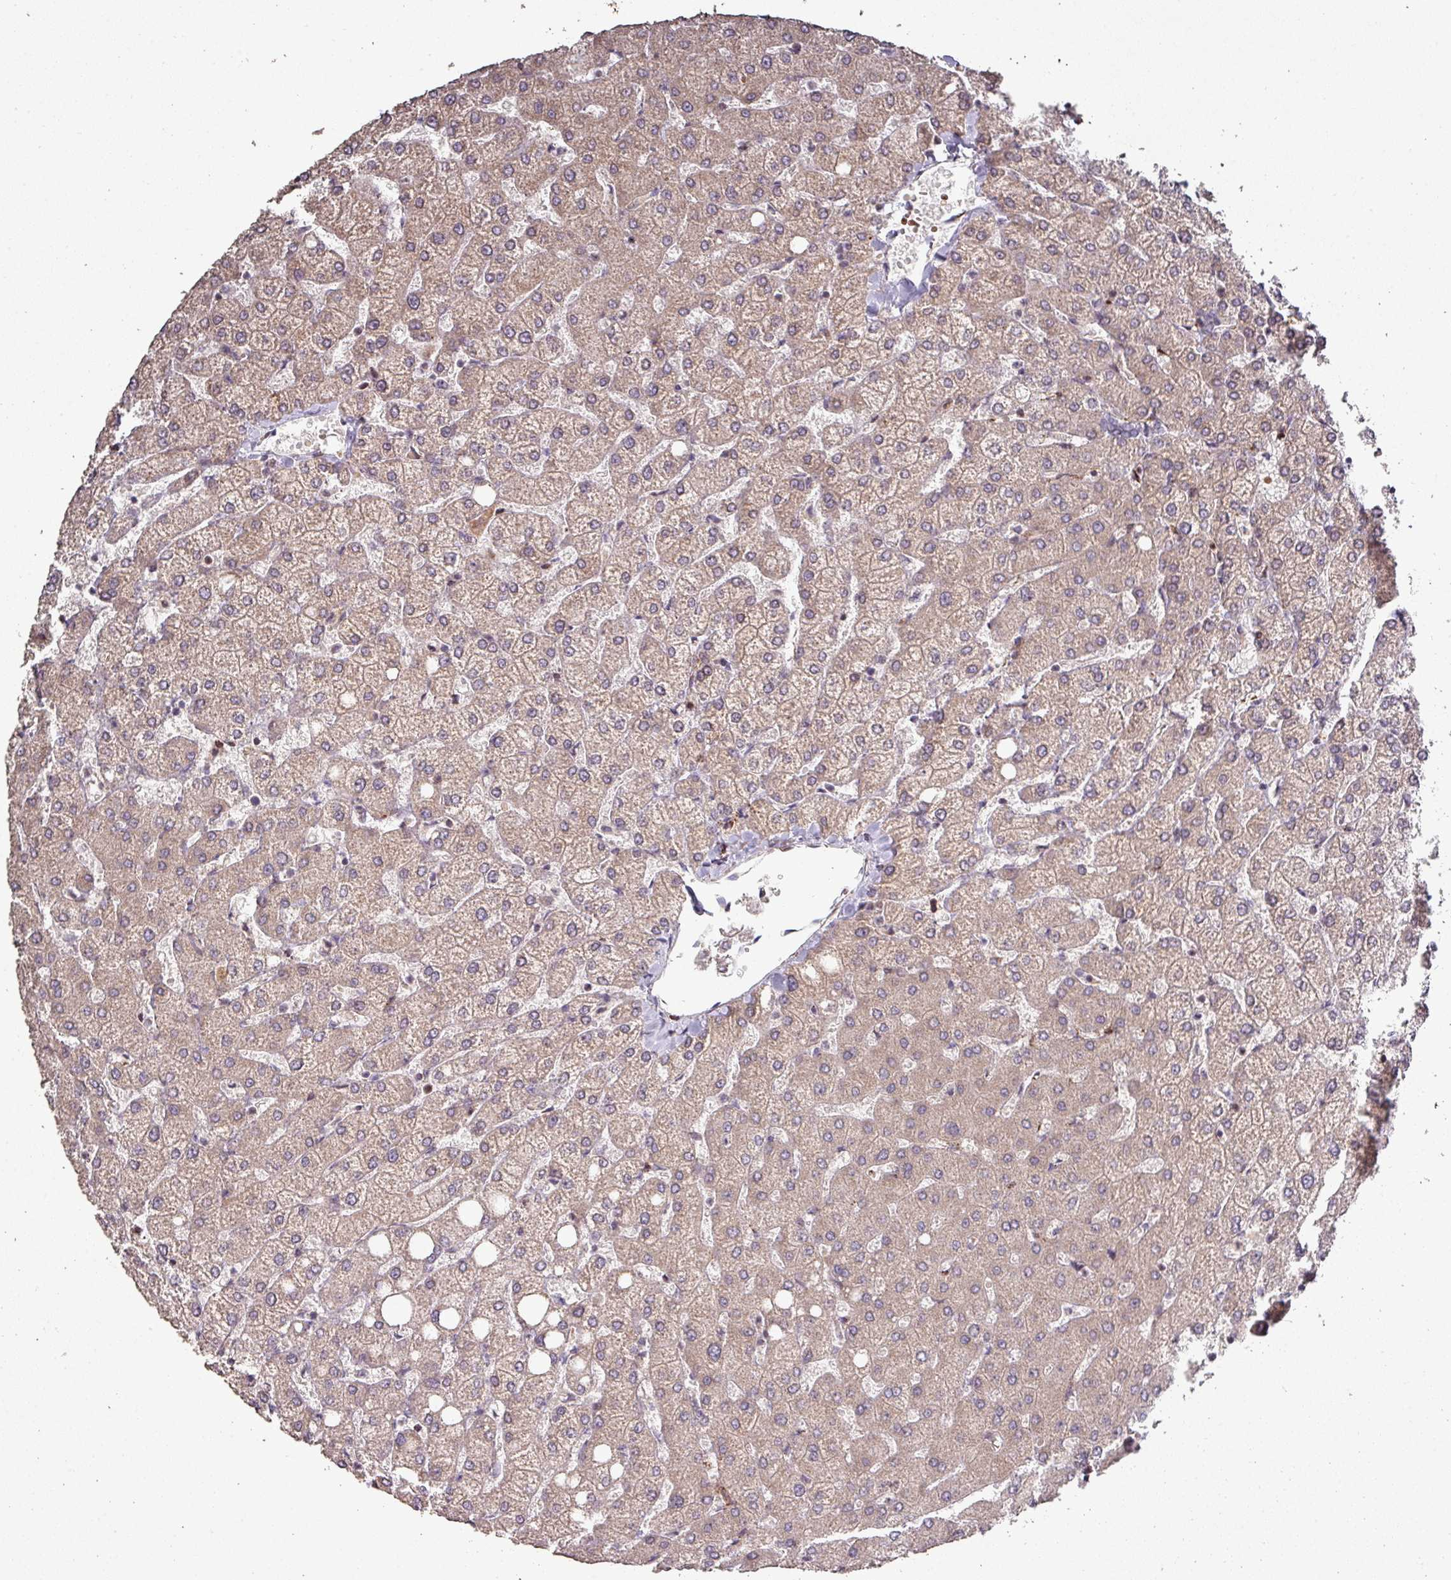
{"staining": {"intensity": "negative", "quantity": "none", "location": "none"}, "tissue": "liver", "cell_type": "Cholangiocytes", "image_type": "normal", "snomed": [{"axis": "morphology", "description": "Normal tissue, NOS"}, {"axis": "topography", "description": "Liver"}], "caption": "Immunohistochemical staining of benign liver shows no significant staining in cholangiocytes. (DAB immunohistochemistry (IHC) with hematoxylin counter stain).", "gene": "RPL23A", "patient": {"sex": "female", "age": 54}}